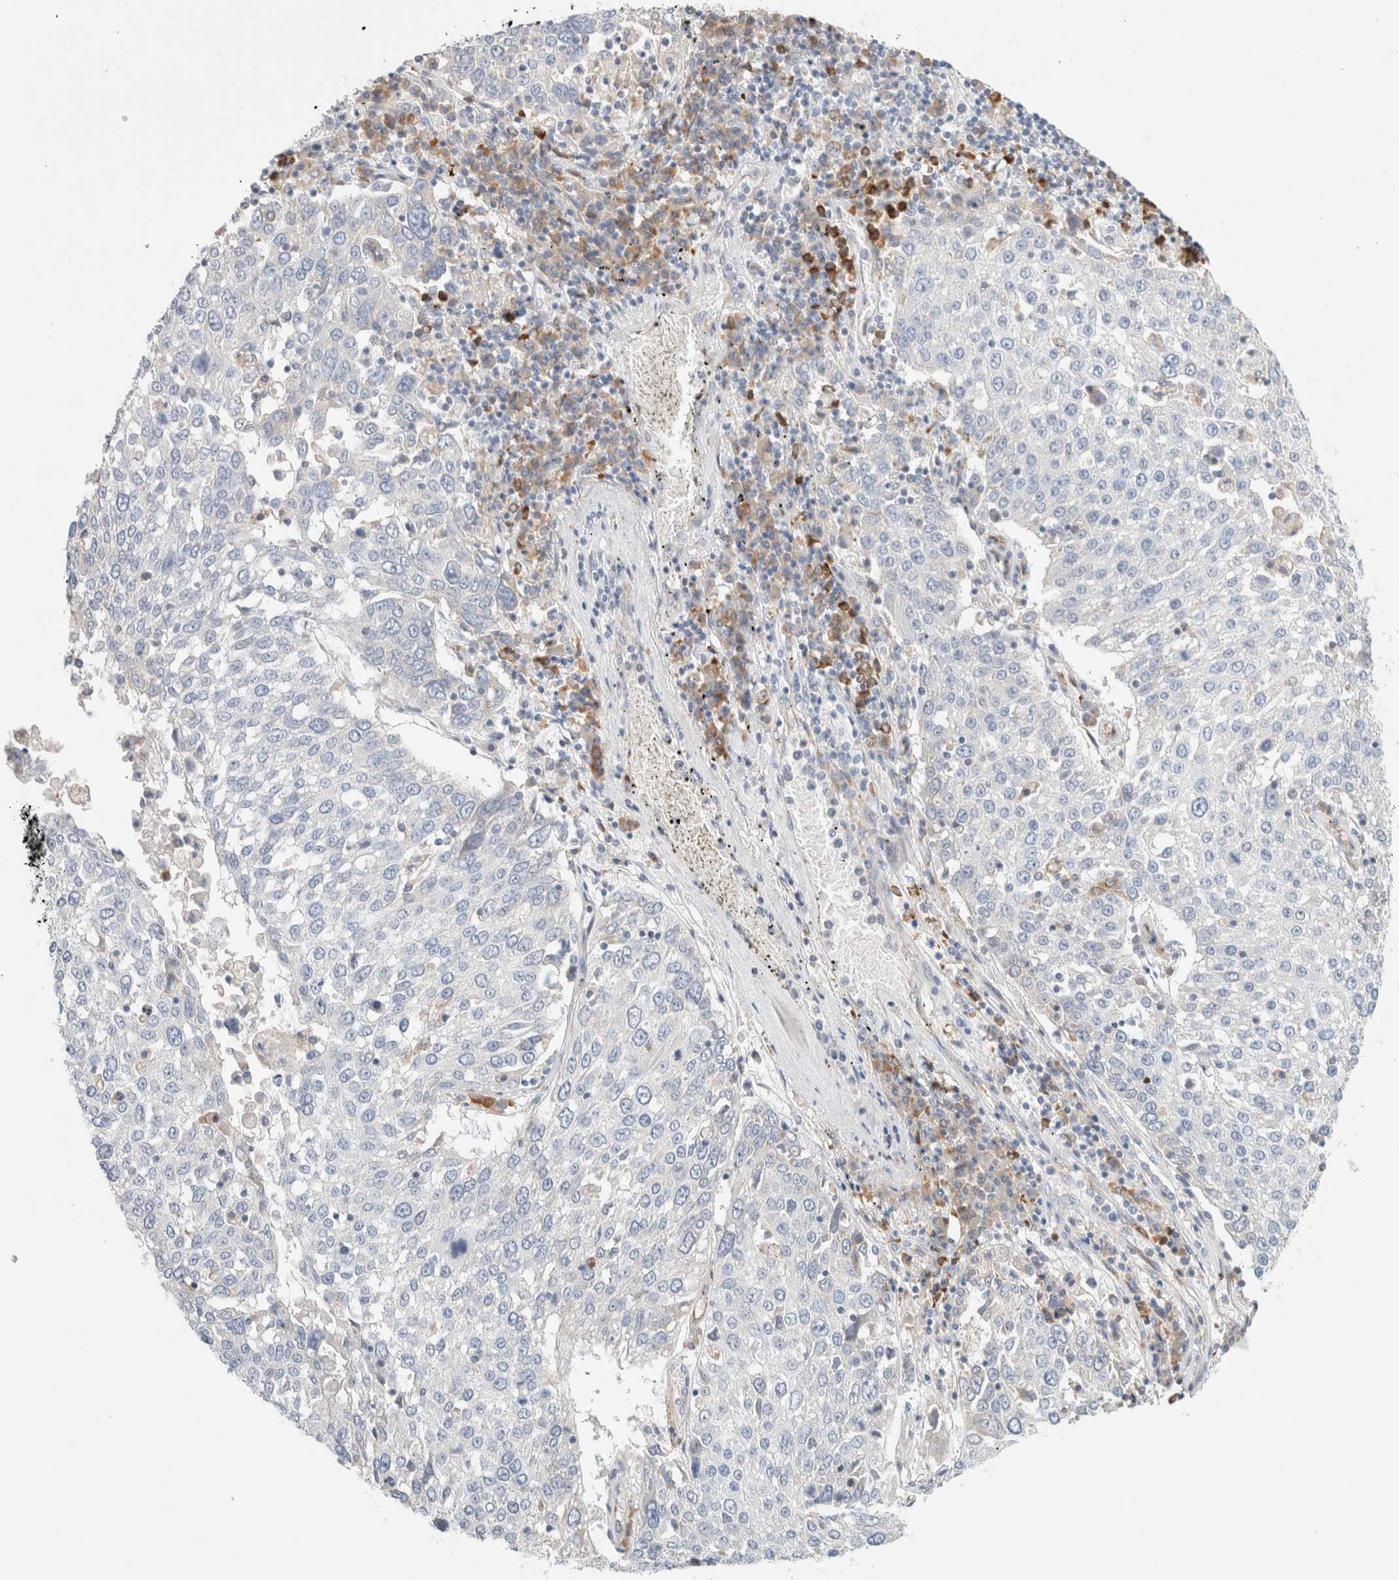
{"staining": {"intensity": "negative", "quantity": "none", "location": "none"}, "tissue": "lung cancer", "cell_type": "Tumor cells", "image_type": "cancer", "snomed": [{"axis": "morphology", "description": "Squamous cell carcinoma, NOS"}, {"axis": "topography", "description": "Lung"}], "caption": "Tumor cells show no significant protein positivity in lung squamous cell carcinoma.", "gene": "CSK", "patient": {"sex": "male", "age": 65}}